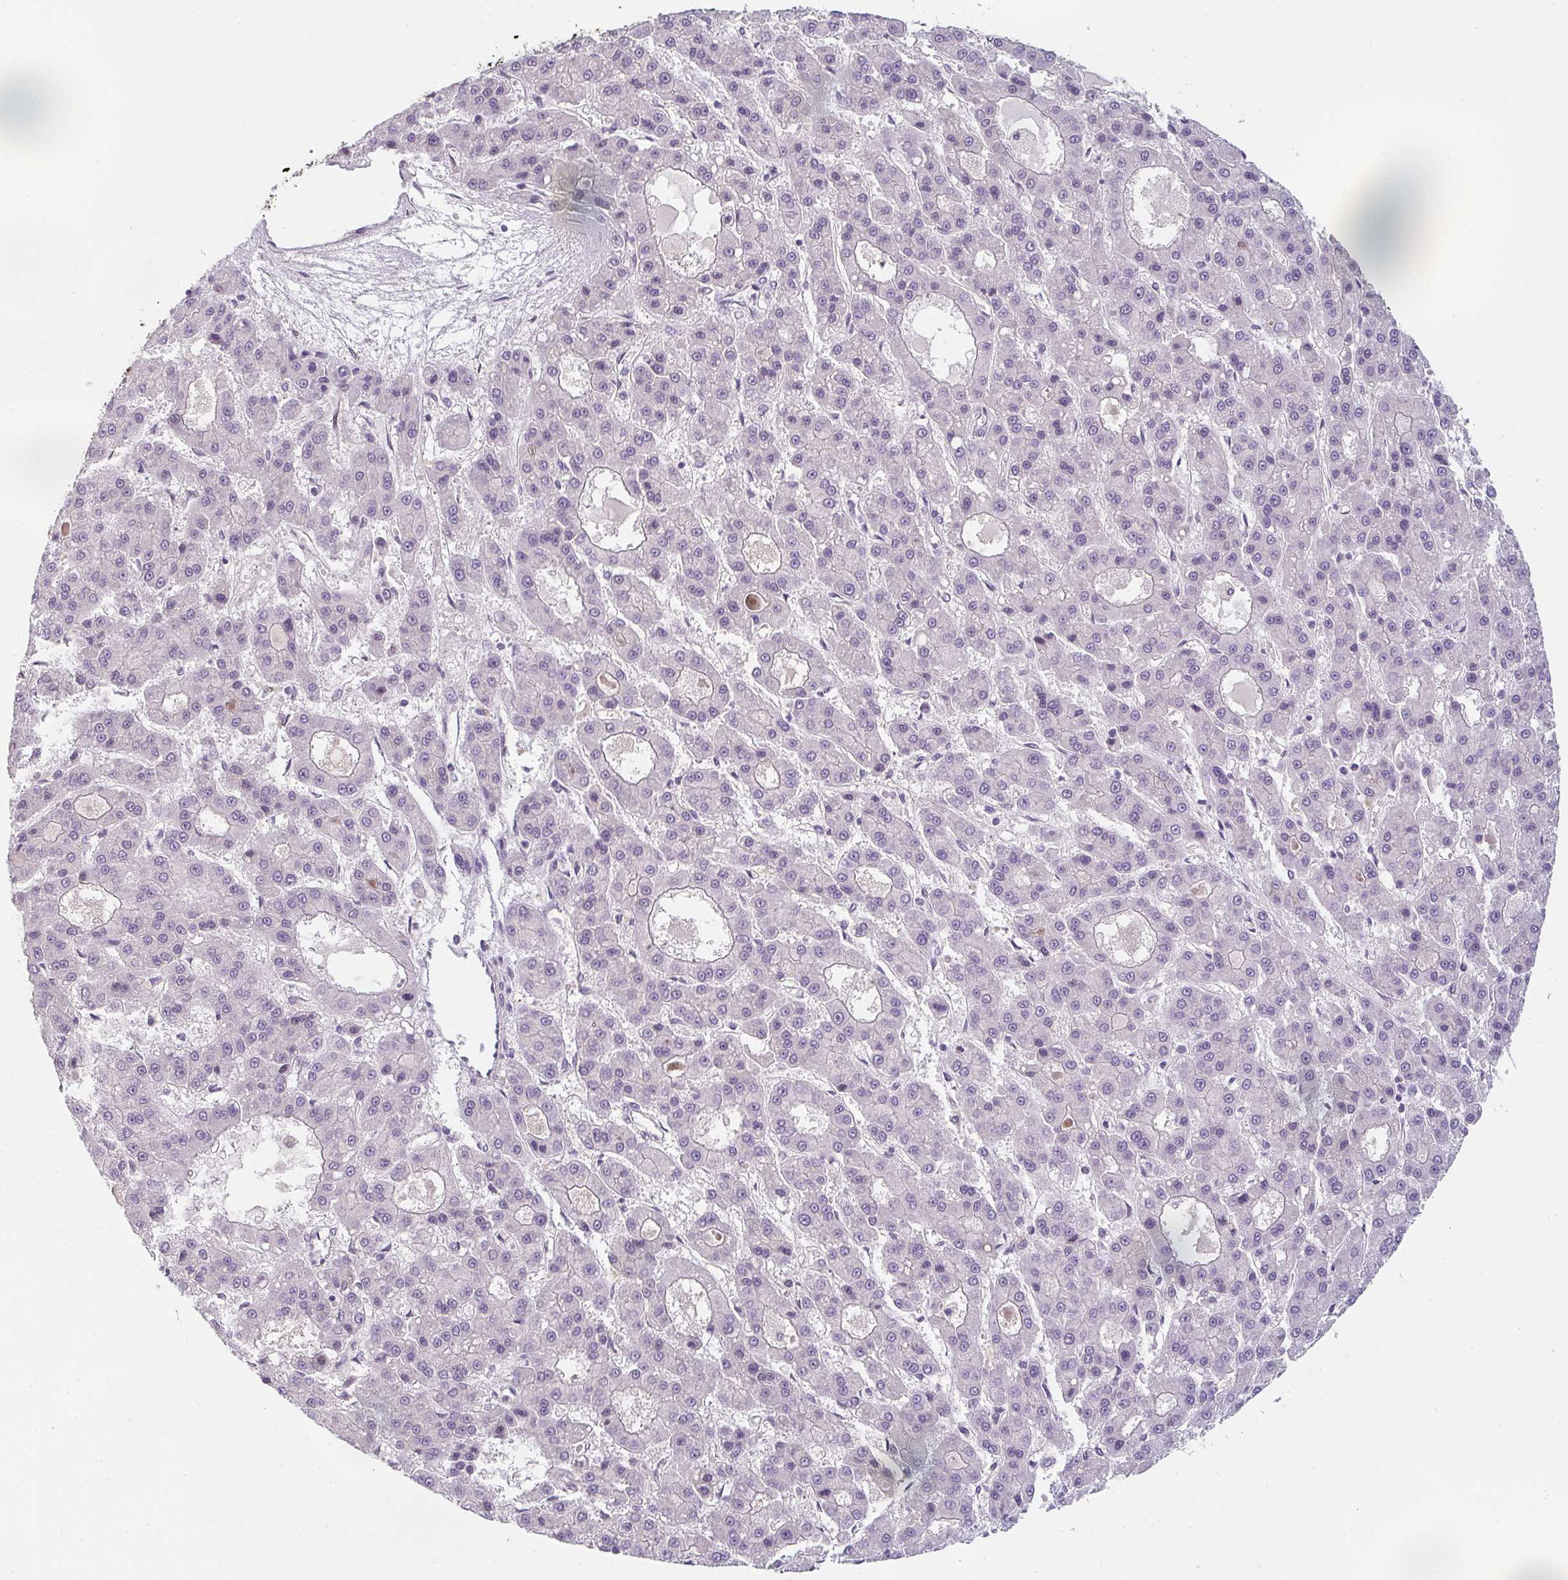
{"staining": {"intensity": "negative", "quantity": "none", "location": "none"}, "tissue": "liver cancer", "cell_type": "Tumor cells", "image_type": "cancer", "snomed": [{"axis": "morphology", "description": "Carcinoma, Hepatocellular, NOS"}, {"axis": "topography", "description": "Liver"}], "caption": "Immunohistochemistry (IHC) histopathology image of human liver hepatocellular carcinoma stained for a protein (brown), which exhibits no staining in tumor cells.", "gene": "TNFRSF10A", "patient": {"sex": "male", "age": 70}}